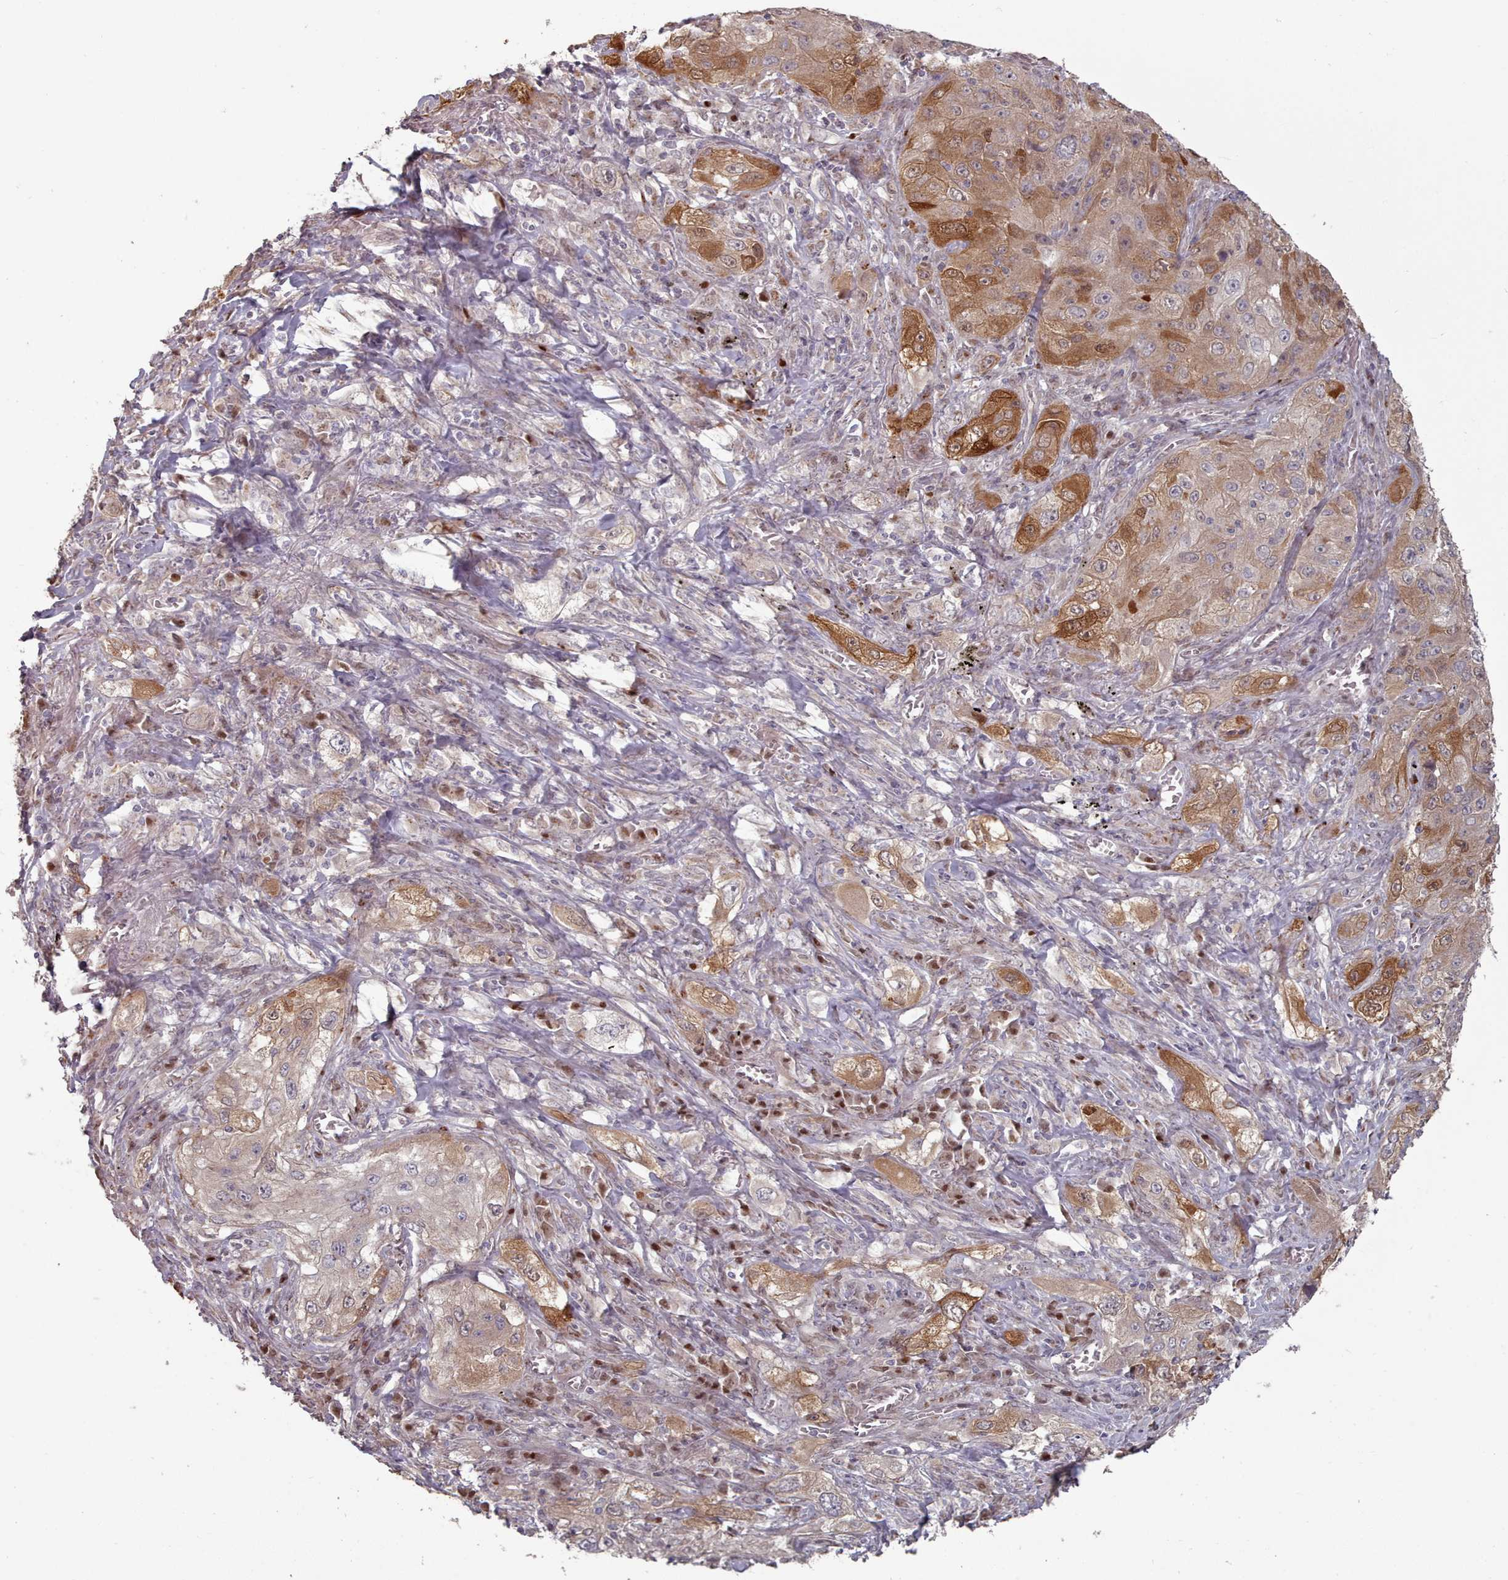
{"staining": {"intensity": "strong", "quantity": "25%-75%", "location": "cytoplasmic/membranous,nuclear"}, "tissue": "lung cancer", "cell_type": "Tumor cells", "image_type": "cancer", "snomed": [{"axis": "morphology", "description": "Squamous cell carcinoma, NOS"}, {"axis": "topography", "description": "Lung"}], "caption": "Protein staining of lung cancer tissue shows strong cytoplasmic/membranous and nuclear positivity in about 25%-75% of tumor cells. Nuclei are stained in blue.", "gene": "ERCC6L", "patient": {"sex": "female", "age": 69}}